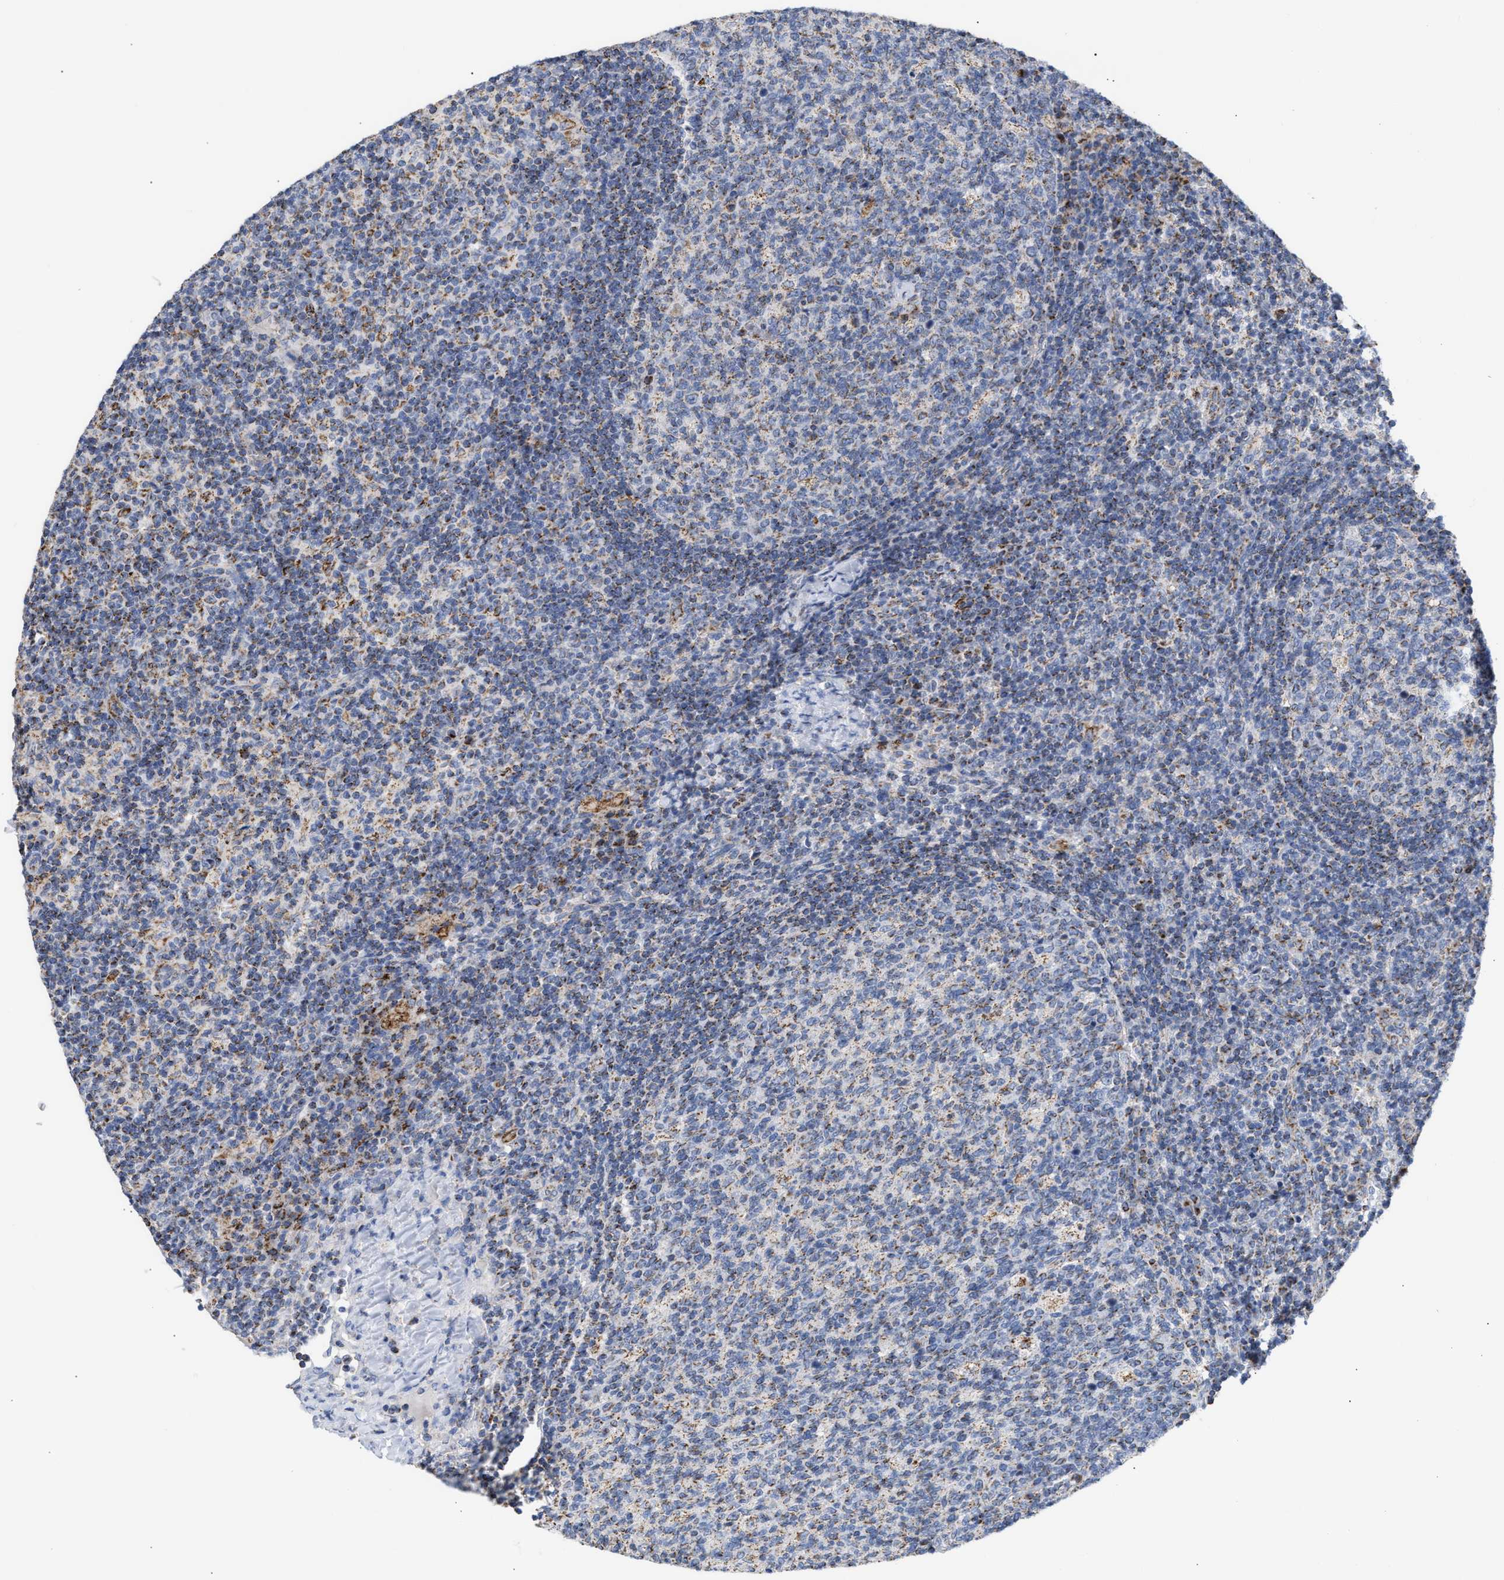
{"staining": {"intensity": "weak", "quantity": "25%-75%", "location": "cytoplasmic/membranous"}, "tissue": "lymph node", "cell_type": "Germinal center cells", "image_type": "normal", "snomed": [{"axis": "morphology", "description": "Normal tissue, NOS"}, {"axis": "morphology", "description": "Inflammation, NOS"}, {"axis": "topography", "description": "Lymph node"}], "caption": "High-power microscopy captured an immunohistochemistry histopathology image of benign lymph node, revealing weak cytoplasmic/membranous staining in approximately 25%-75% of germinal center cells.", "gene": "ACOT13", "patient": {"sex": "male", "age": 55}}